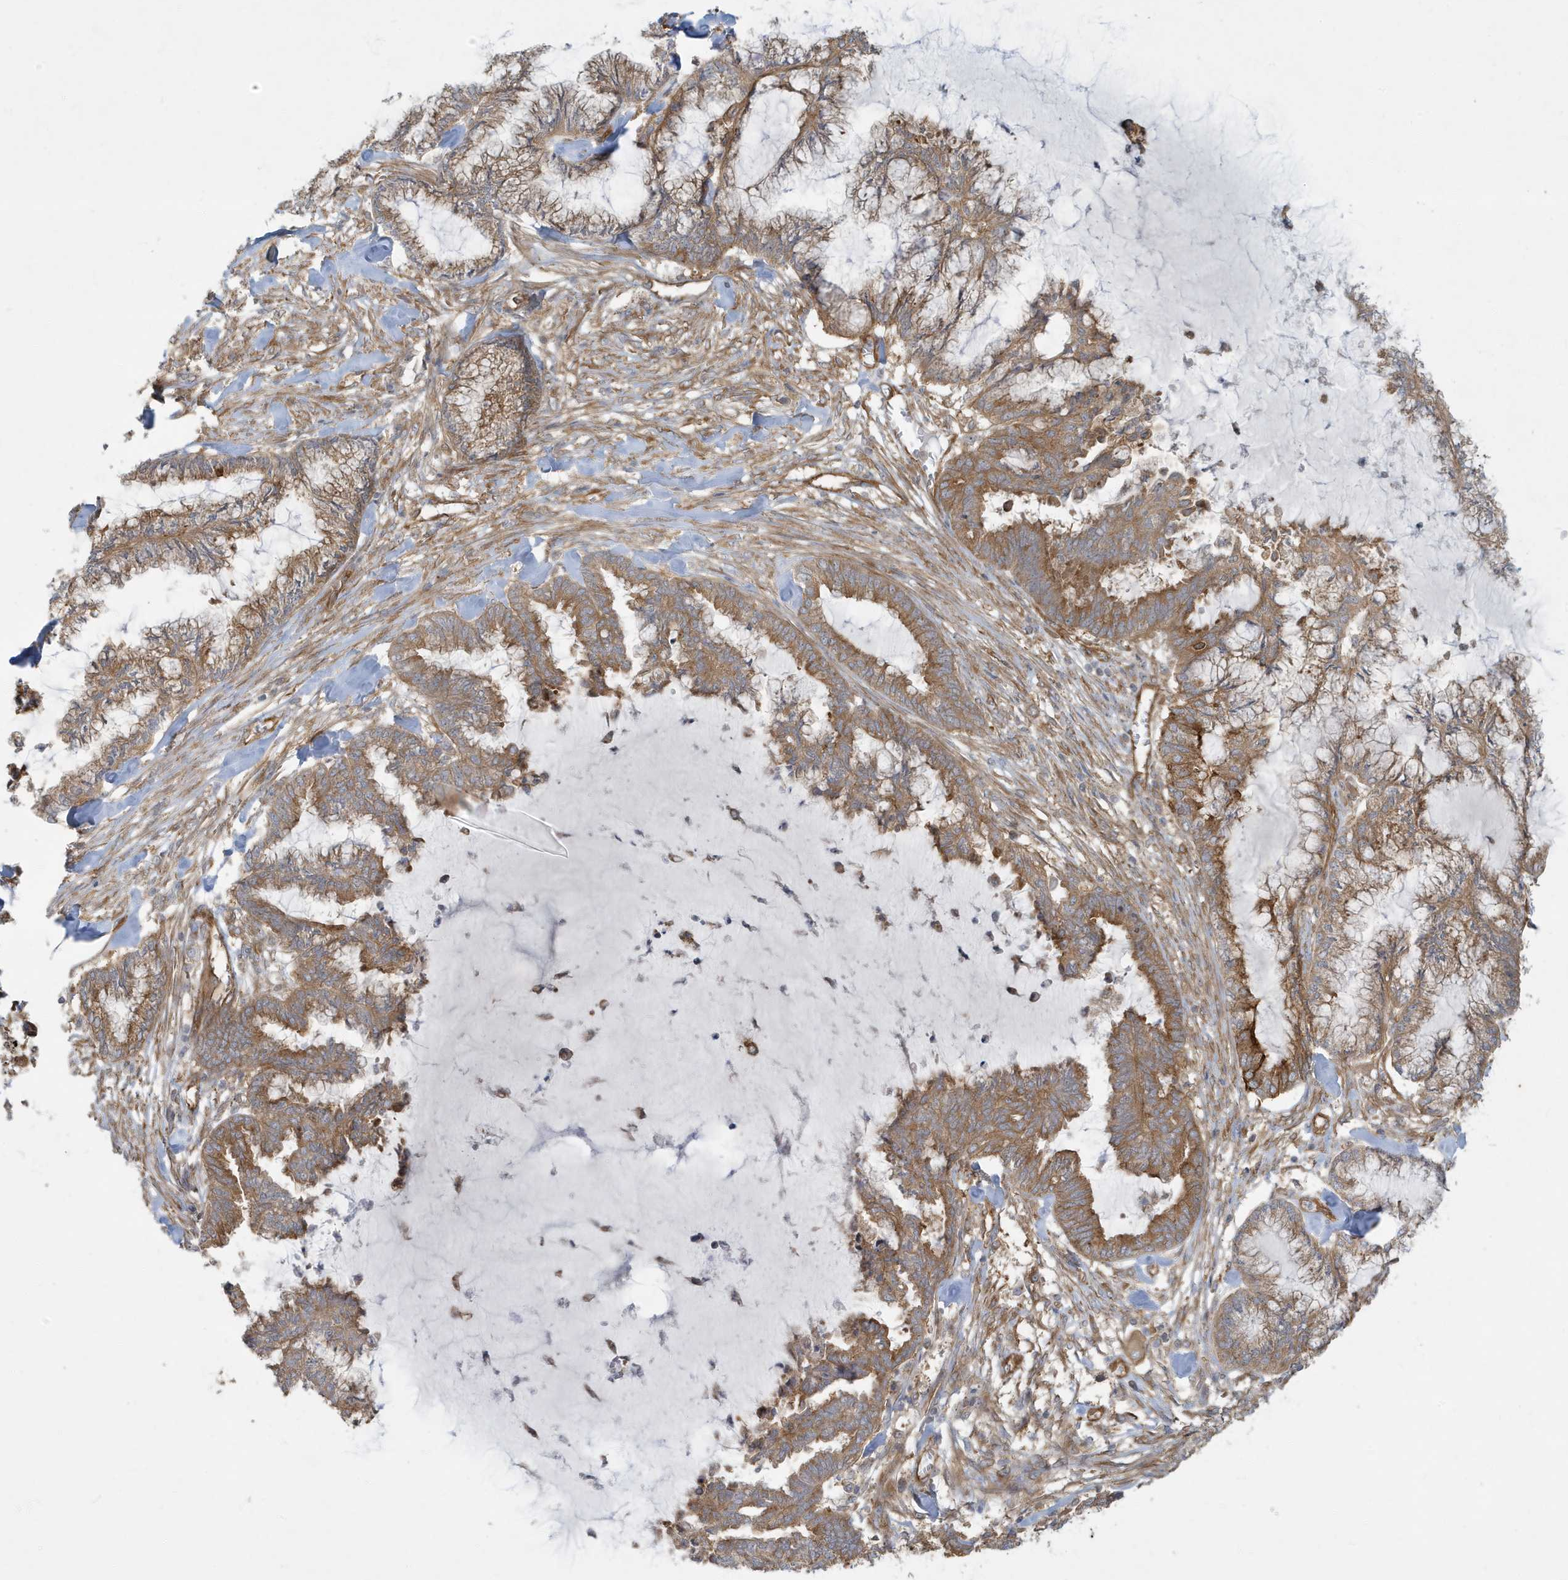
{"staining": {"intensity": "moderate", "quantity": ">75%", "location": "cytoplasmic/membranous"}, "tissue": "endometrial cancer", "cell_type": "Tumor cells", "image_type": "cancer", "snomed": [{"axis": "morphology", "description": "Adenocarcinoma, NOS"}, {"axis": "topography", "description": "Endometrium"}], "caption": "The immunohistochemical stain labels moderate cytoplasmic/membranous expression in tumor cells of adenocarcinoma (endometrial) tissue.", "gene": "ATP23", "patient": {"sex": "female", "age": 86}}